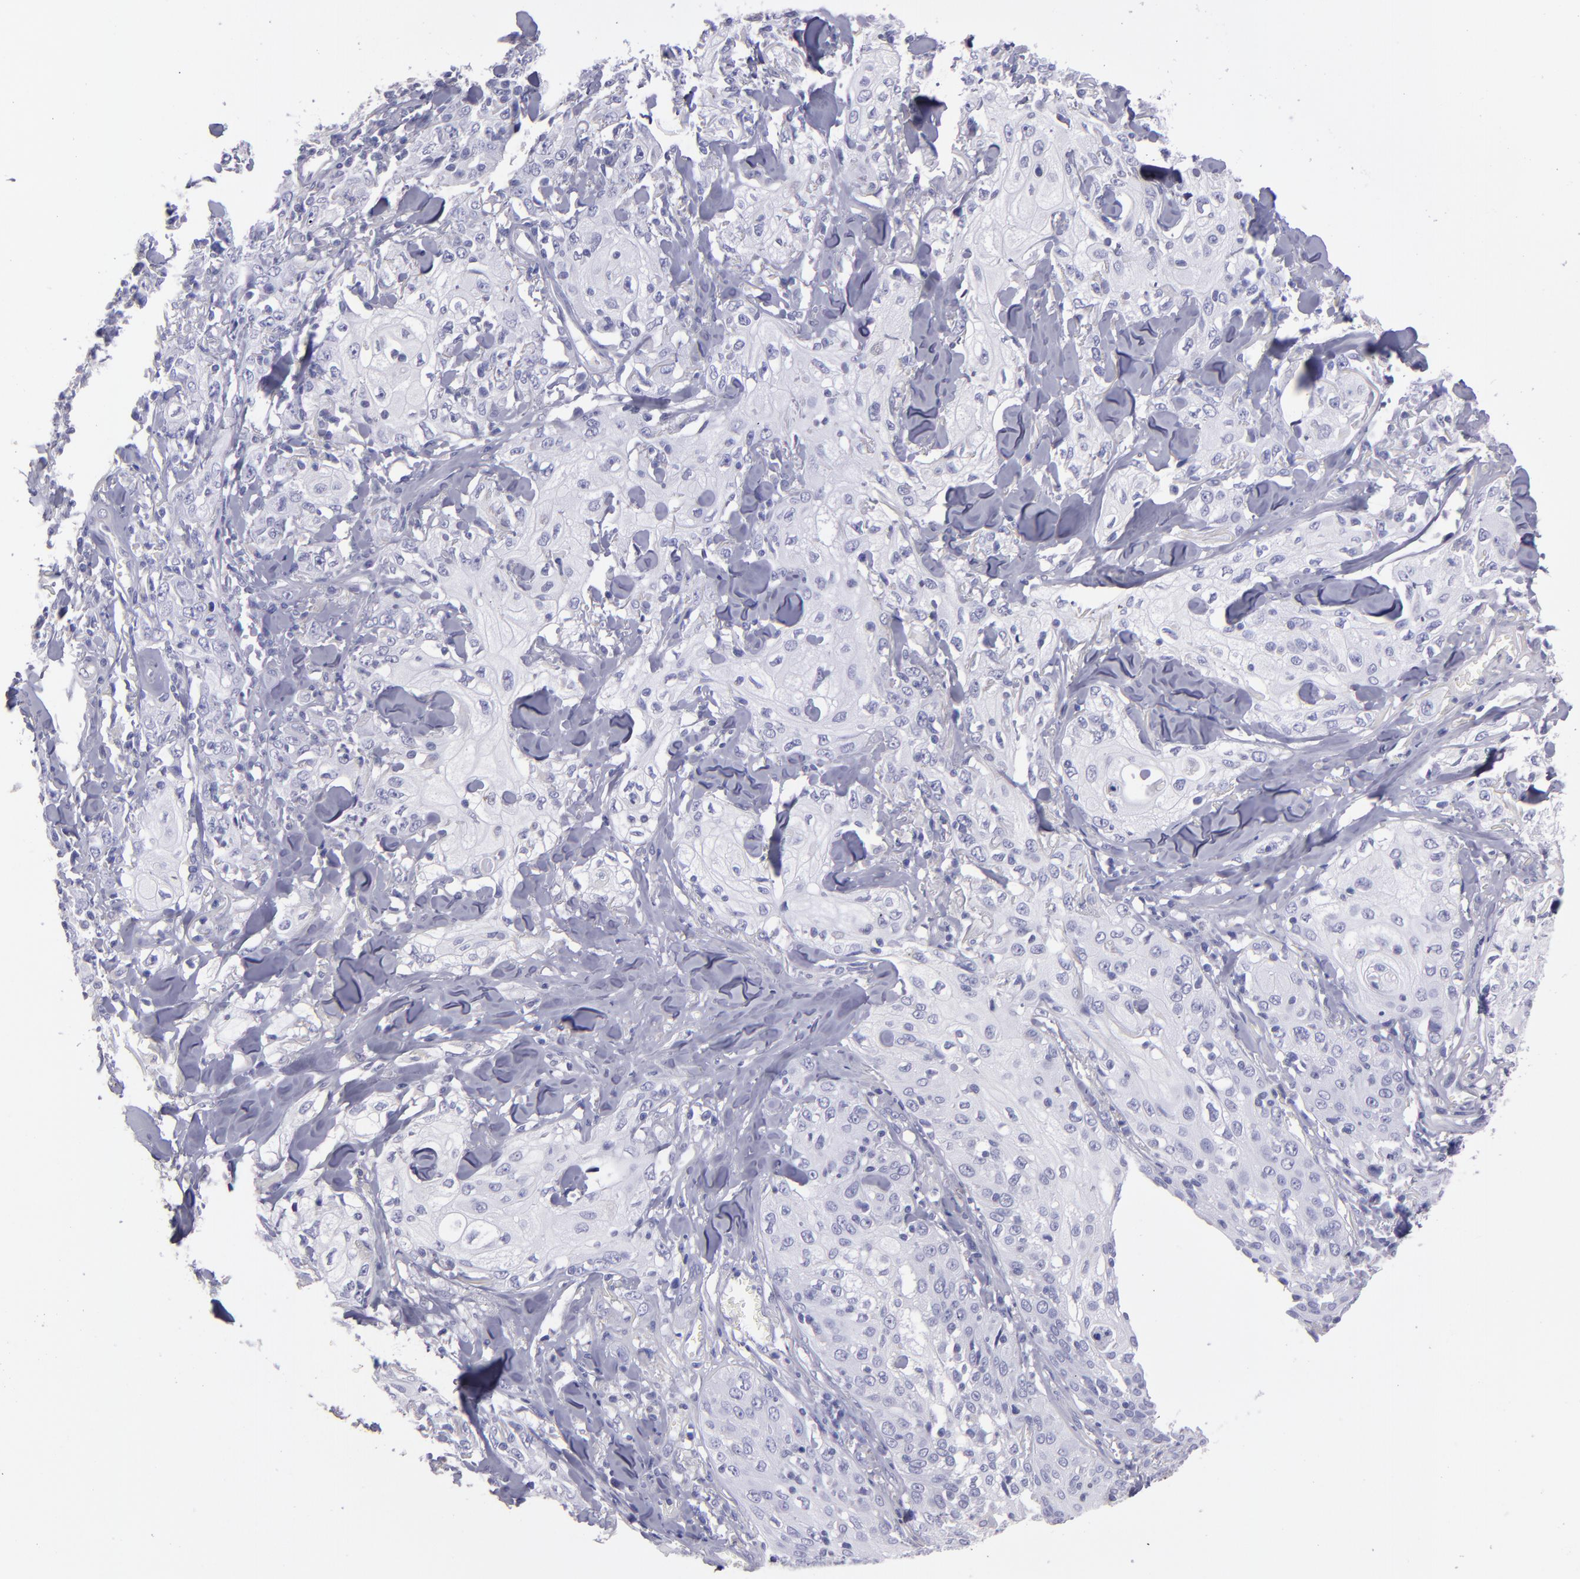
{"staining": {"intensity": "negative", "quantity": "none", "location": "none"}, "tissue": "skin cancer", "cell_type": "Tumor cells", "image_type": "cancer", "snomed": [{"axis": "morphology", "description": "Squamous cell carcinoma, NOS"}, {"axis": "topography", "description": "Skin"}], "caption": "There is no significant staining in tumor cells of skin cancer (squamous cell carcinoma).", "gene": "TG", "patient": {"sex": "male", "age": 65}}